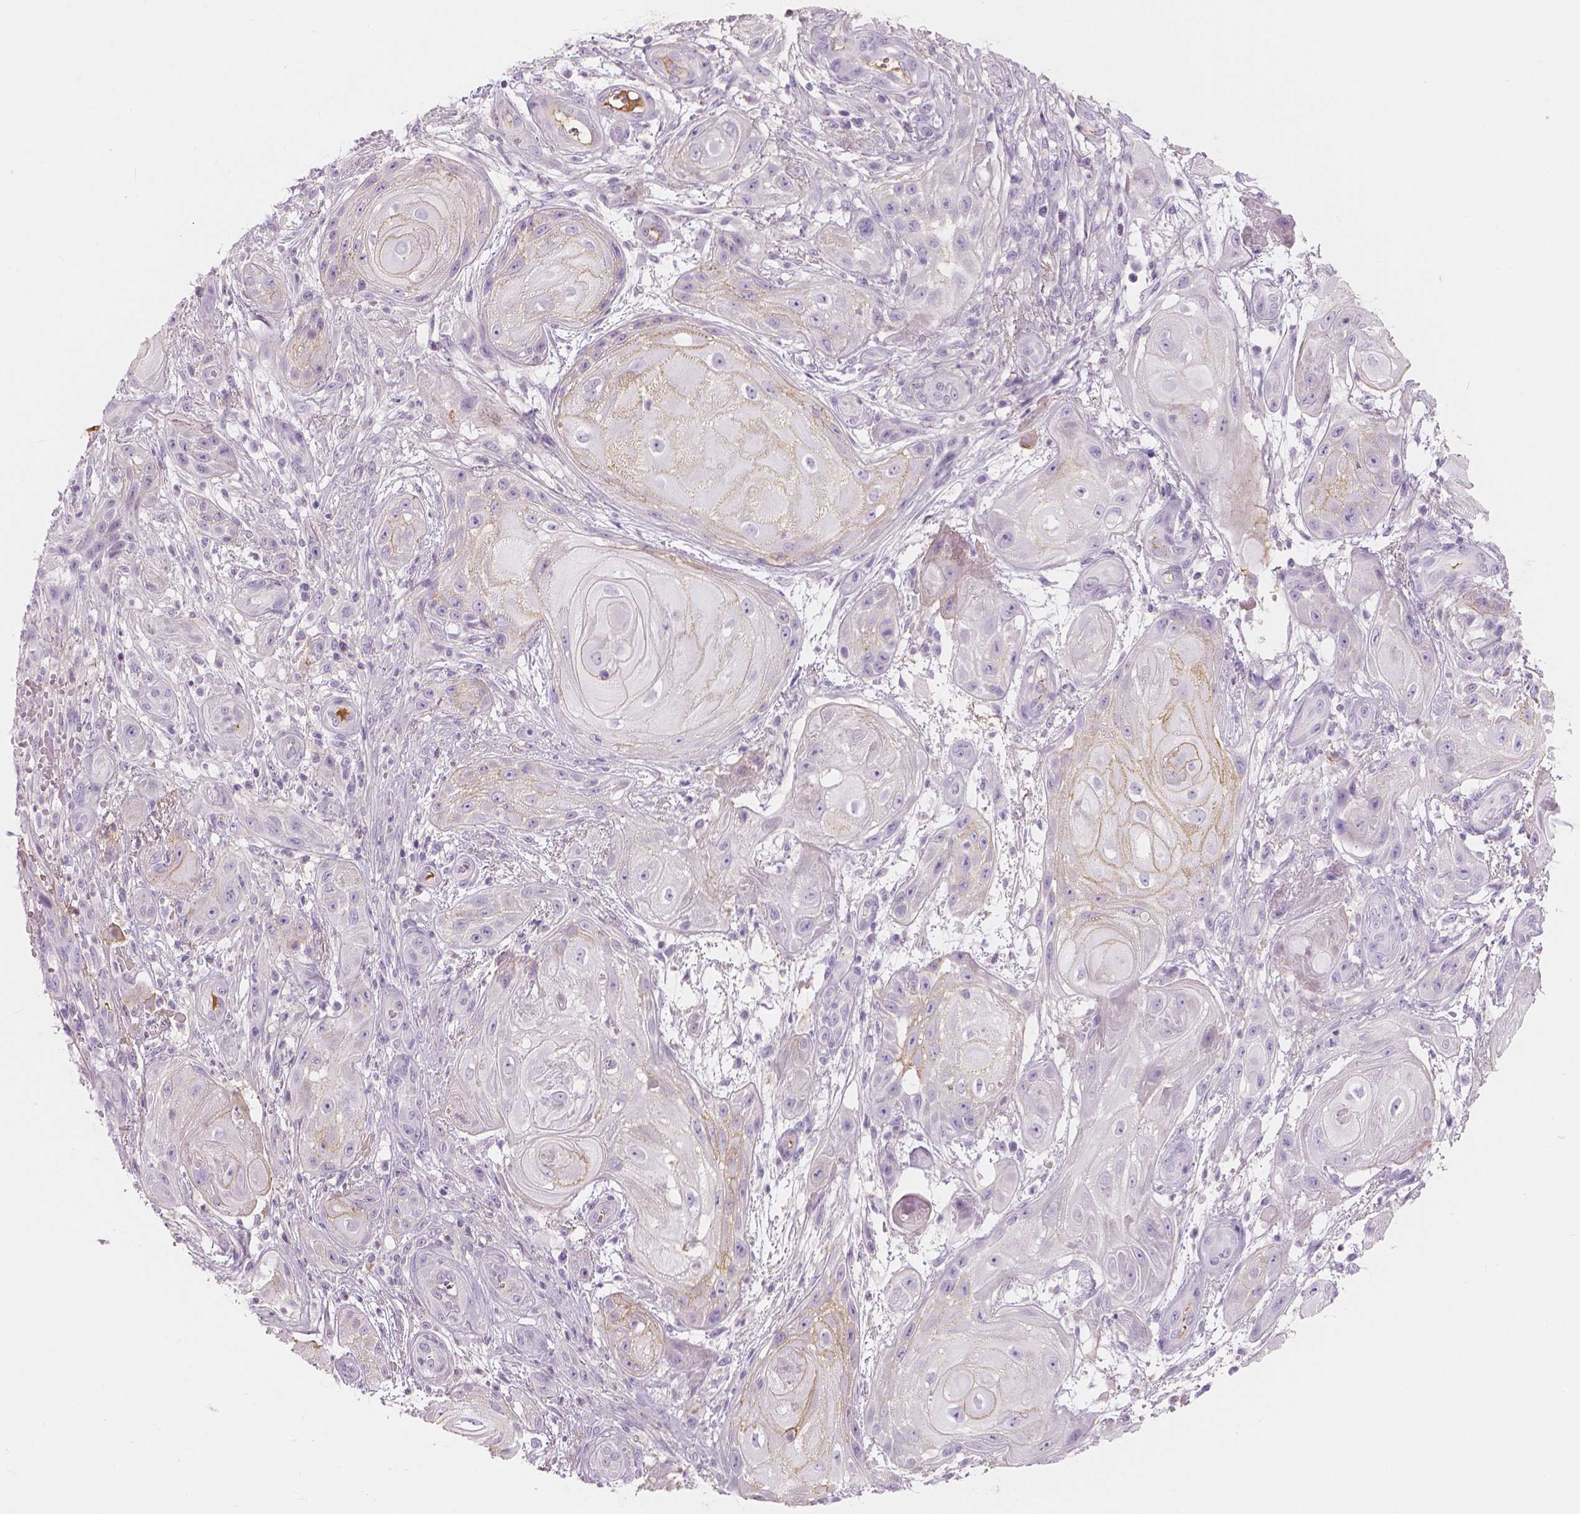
{"staining": {"intensity": "negative", "quantity": "none", "location": "none"}, "tissue": "skin cancer", "cell_type": "Tumor cells", "image_type": "cancer", "snomed": [{"axis": "morphology", "description": "Squamous cell carcinoma, NOS"}, {"axis": "topography", "description": "Skin"}], "caption": "The photomicrograph shows no significant expression in tumor cells of skin cancer (squamous cell carcinoma).", "gene": "APOA4", "patient": {"sex": "male", "age": 62}}